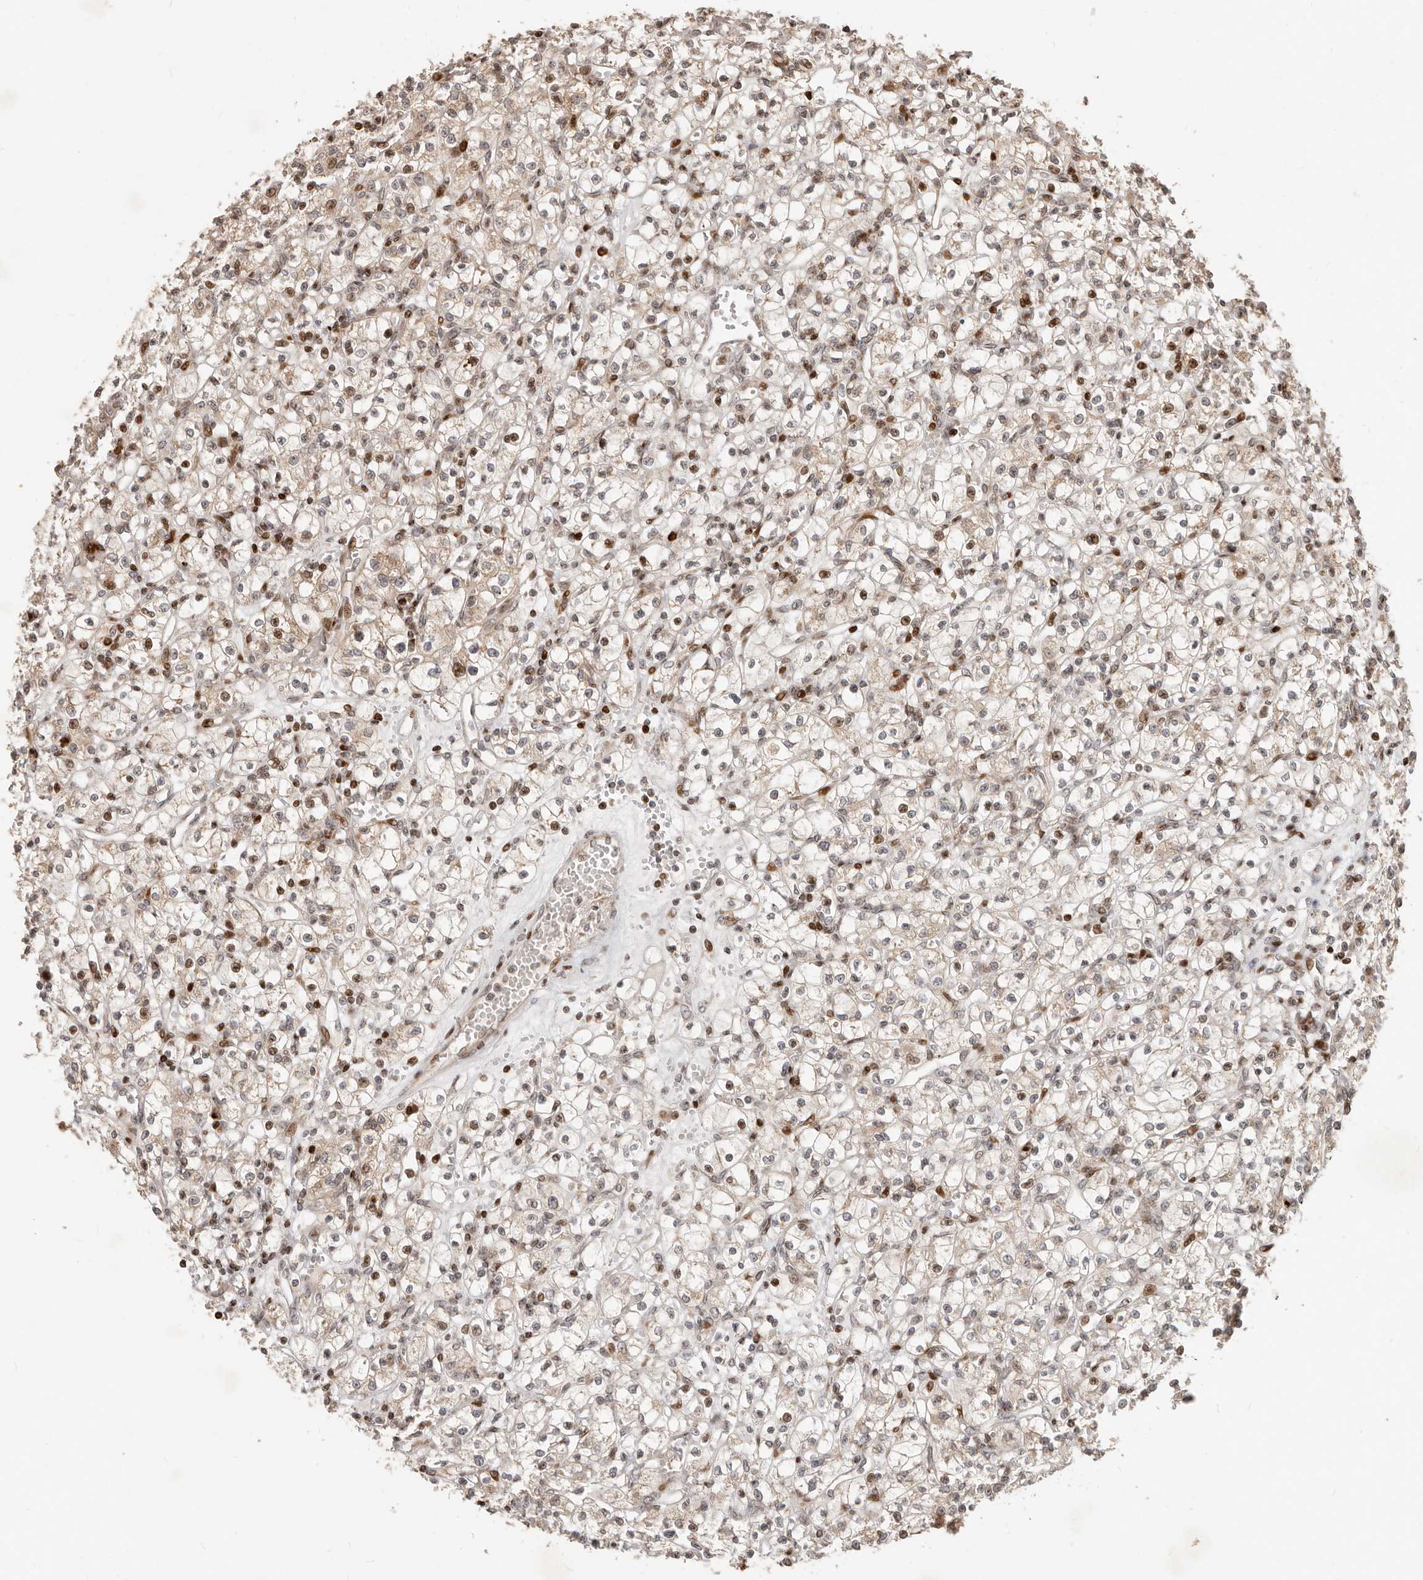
{"staining": {"intensity": "moderate", "quantity": "25%-75%", "location": "cytoplasmic/membranous,nuclear"}, "tissue": "renal cancer", "cell_type": "Tumor cells", "image_type": "cancer", "snomed": [{"axis": "morphology", "description": "Adenocarcinoma, NOS"}, {"axis": "topography", "description": "Kidney"}], "caption": "Immunohistochemistry histopathology image of adenocarcinoma (renal) stained for a protein (brown), which reveals medium levels of moderate cytoplasmic/membranous and nuclear staining in approximately 25%-75% of tumor cells.", "gene": "TRIM4", "patient": {"sex": "female", "age": 59}}